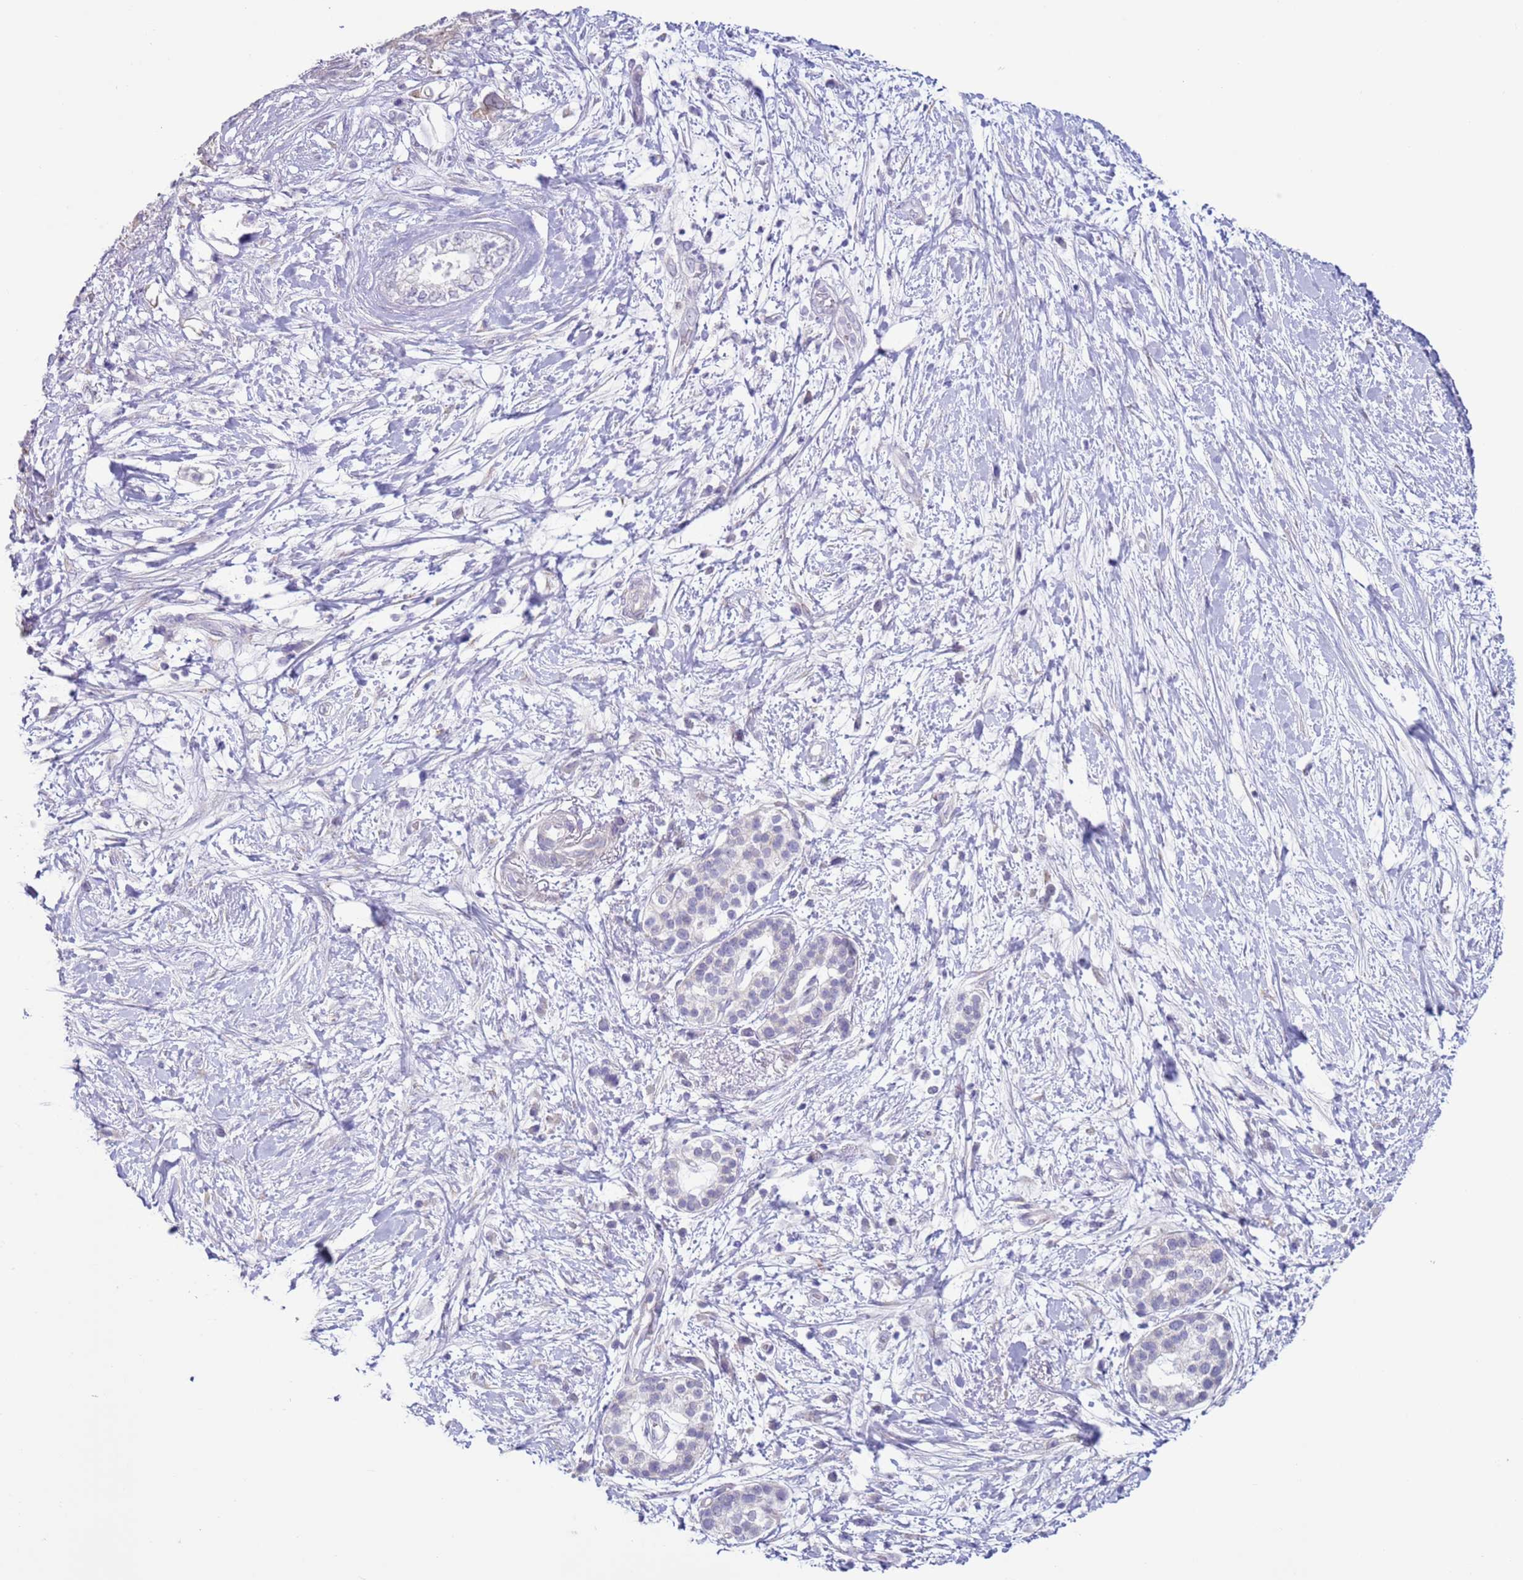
{"staining": {"intensity": "weak", "quantity": "<25%", "location": "cytoplasmic/membranous"}, "tissue": "pancreatic cancer", "cell_type": "Tumor cells", "image_type": "cancer", "snomed": [{"axis": "morphology", "description": "Adenocarcinoma, NOS"}, {"axis": "topography", "description": "Pancreas"}], "caption": "The photomicrograph shows no significant staining in tumor cells of pancreatic cancer. (Immunohistochemistry (ihc), brightfield microscopy, high magnification).", "gene": "NPAP1", "patient": {"sex": "female", "age": 73}}